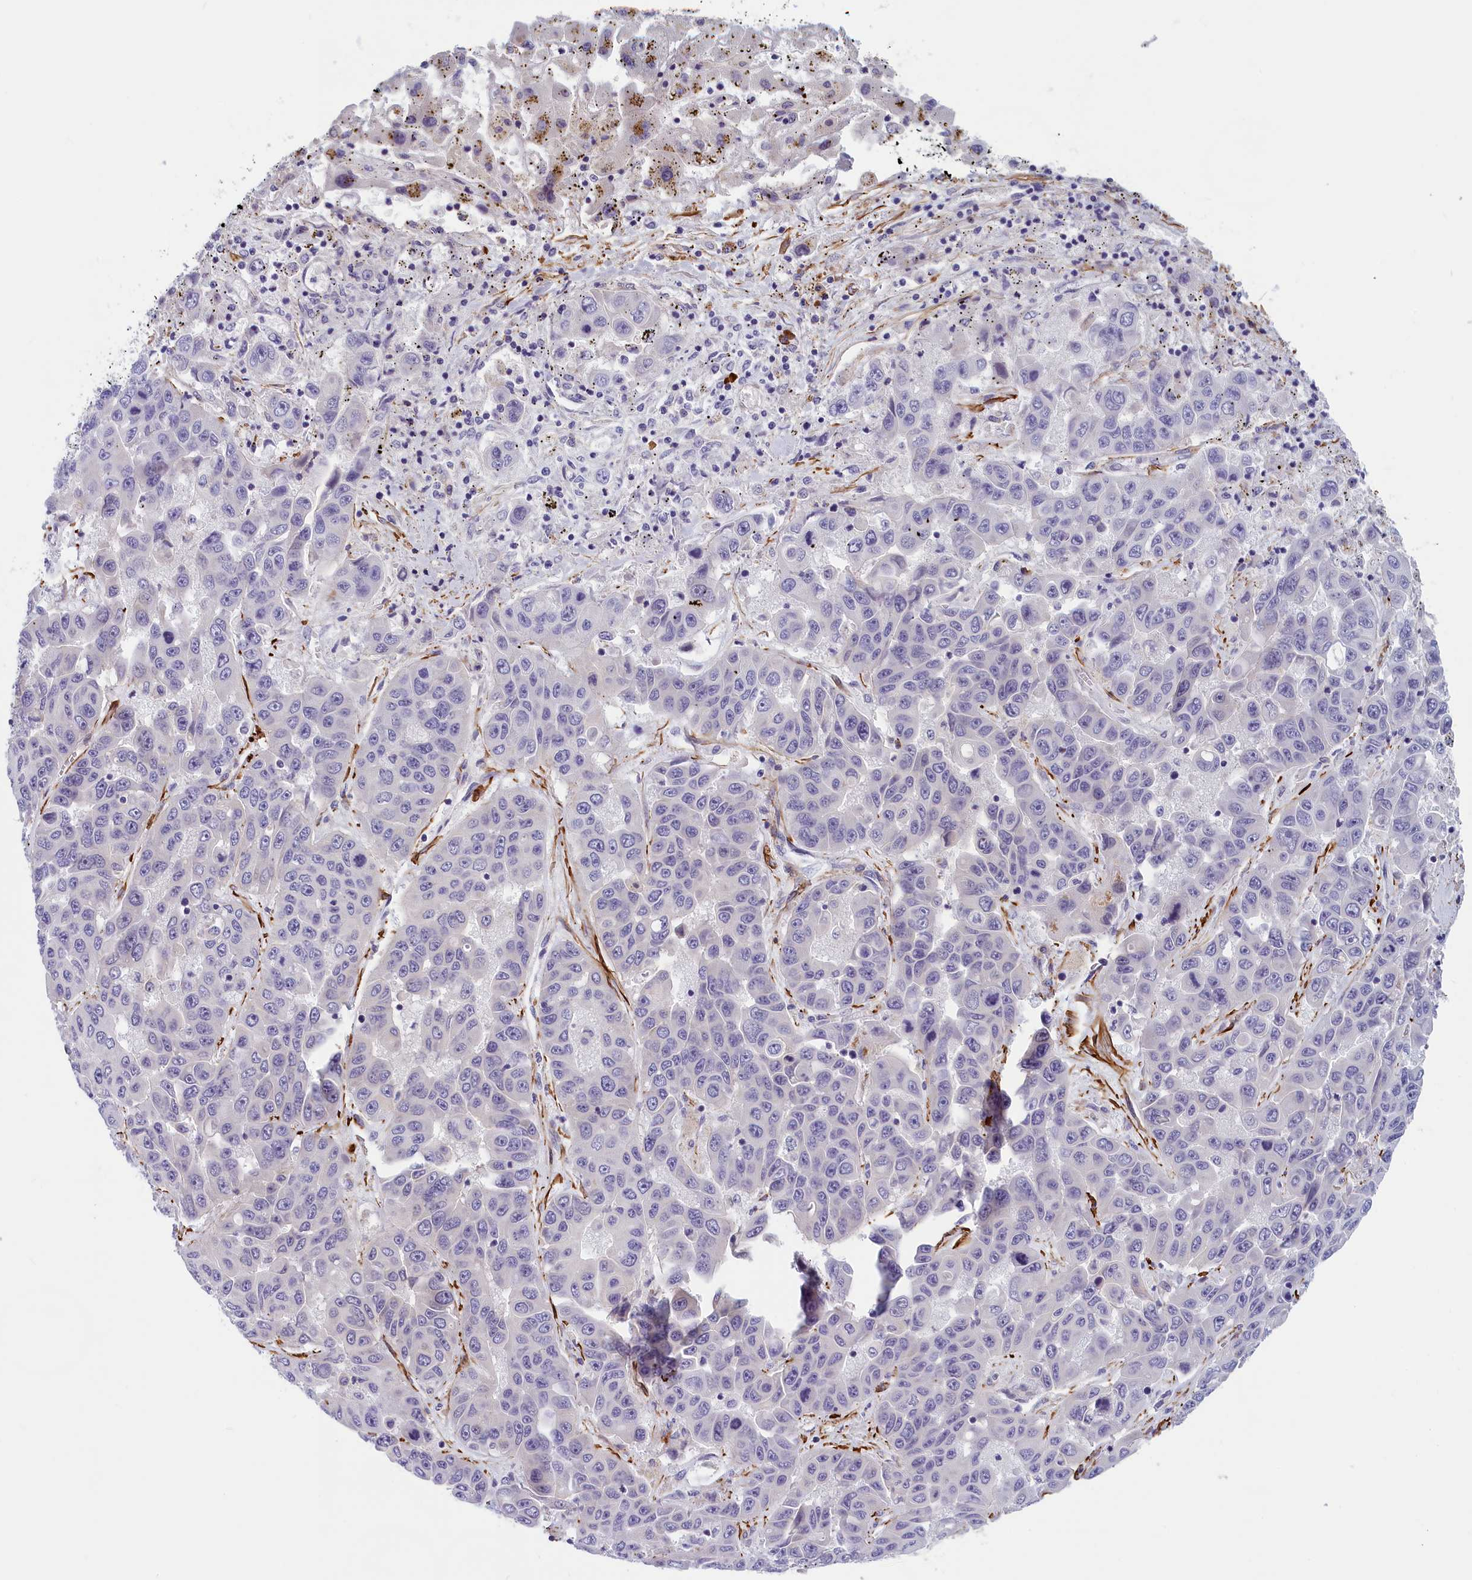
{"staining": {"intensity": "negative", "quantity": "none", "location": "none"}, "tissue": "liver cancer", "cell_type": "Tumor cells", "image_type": "cancer", "snomed": [{"axis": "morphology", "description": "Cholangiocarcinoma"}, {"axis": "topography", "description": "Liver"}], "caption": "Human cholangiocarcinoma (liver) stained for a protein using immunohistochemistry reveals no positivity in tumor cells.", "gene": "BCL2L13", "patient": {"sex": "female", "age": 52}}